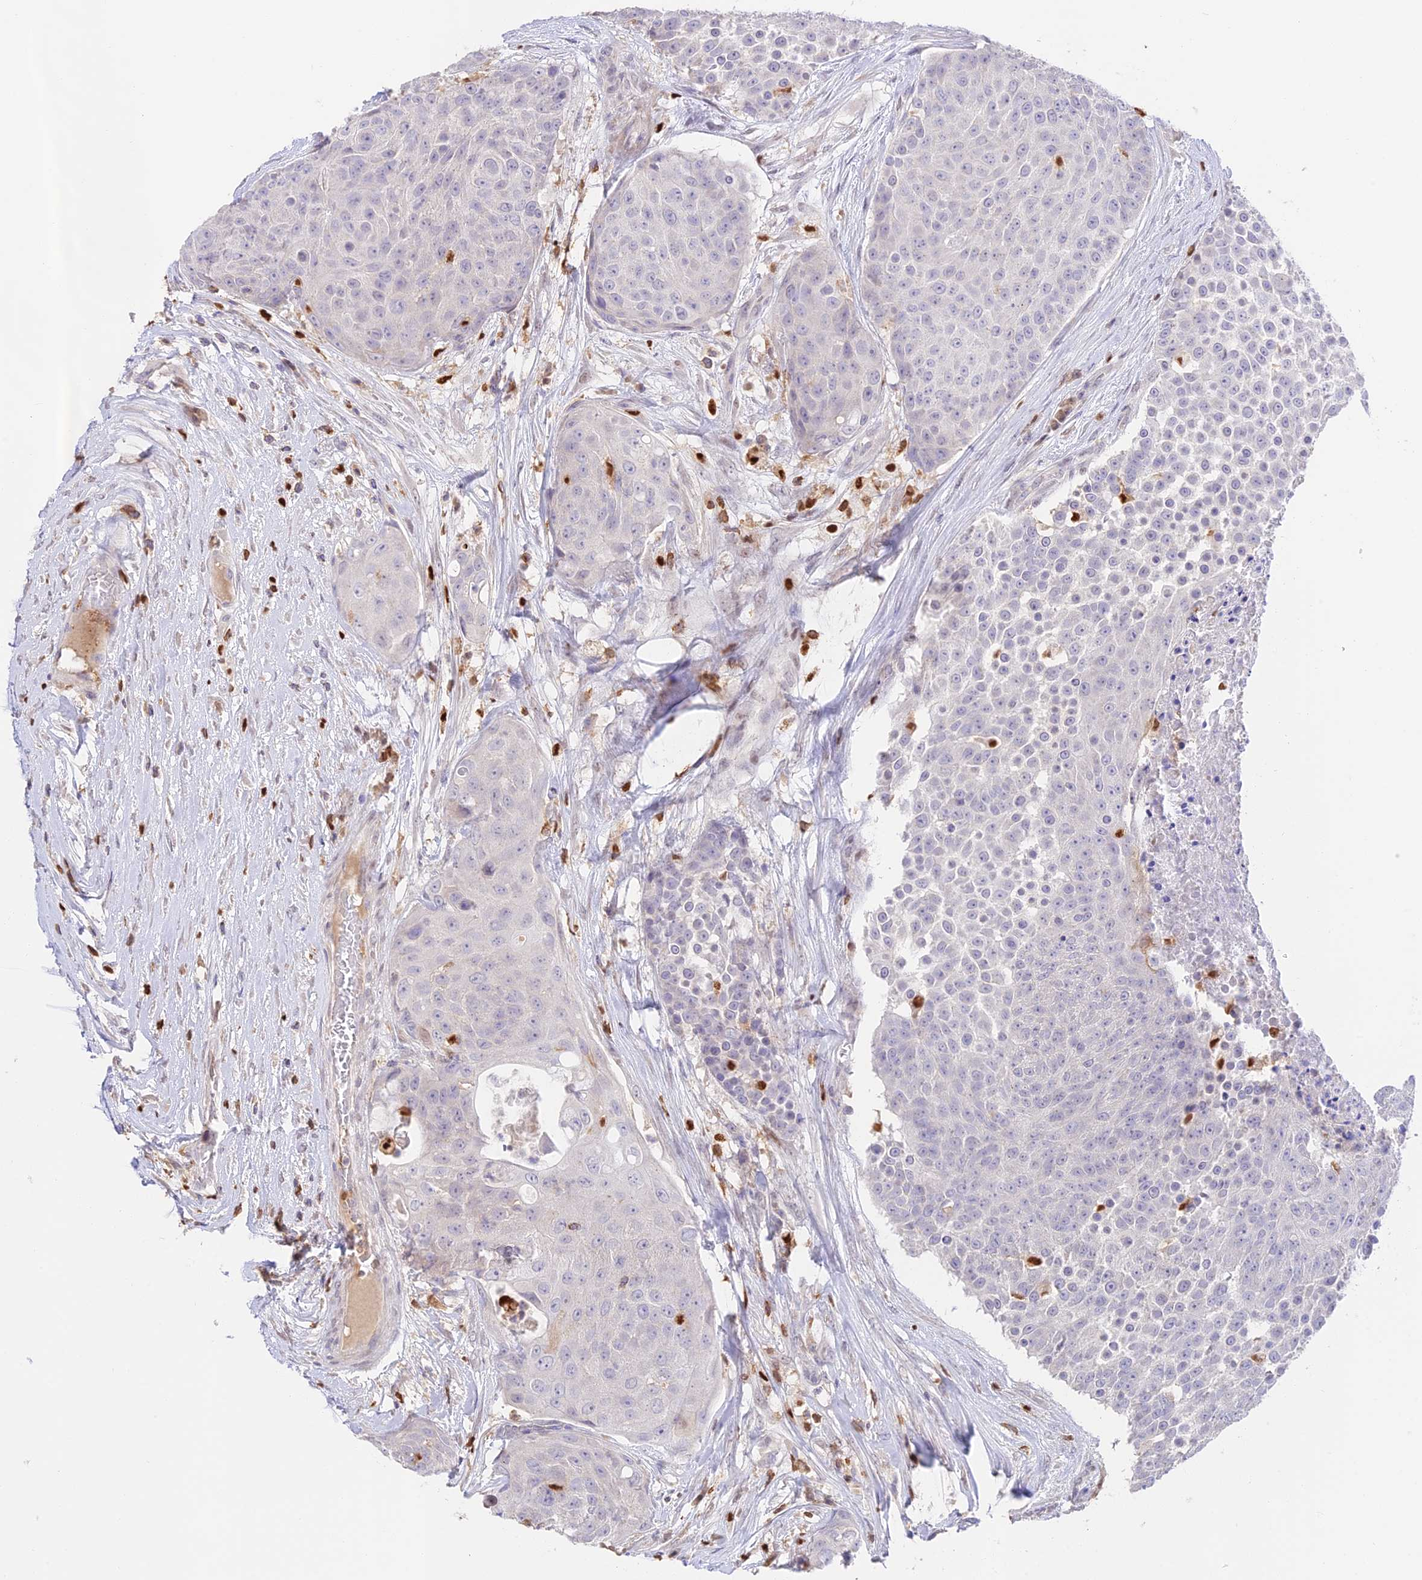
{"staining": {"intensity": "negative", "quantity": "none", "location": "none"}, "tissue": "urothelial cancer", "cell_type": "Tumor cells", "image_type": "cancer", "snomed": [{"axis": "morphology", "description": "Urothelial carcinoma, High grade"}, {"axis": "topography", "description": "Urinary bladder"}], "caption": "High power microscopy photomicrograph of an immunohistochemistry (IHC) photomicrograph of urothelial carcinoma (high-grade), revealing no significant staining in tumor cells. (Immunohistochemistry, brightfield microscopy, high magnification).", "gene": "DENND1C", "patient": {"sex": "female", "age": 63}}